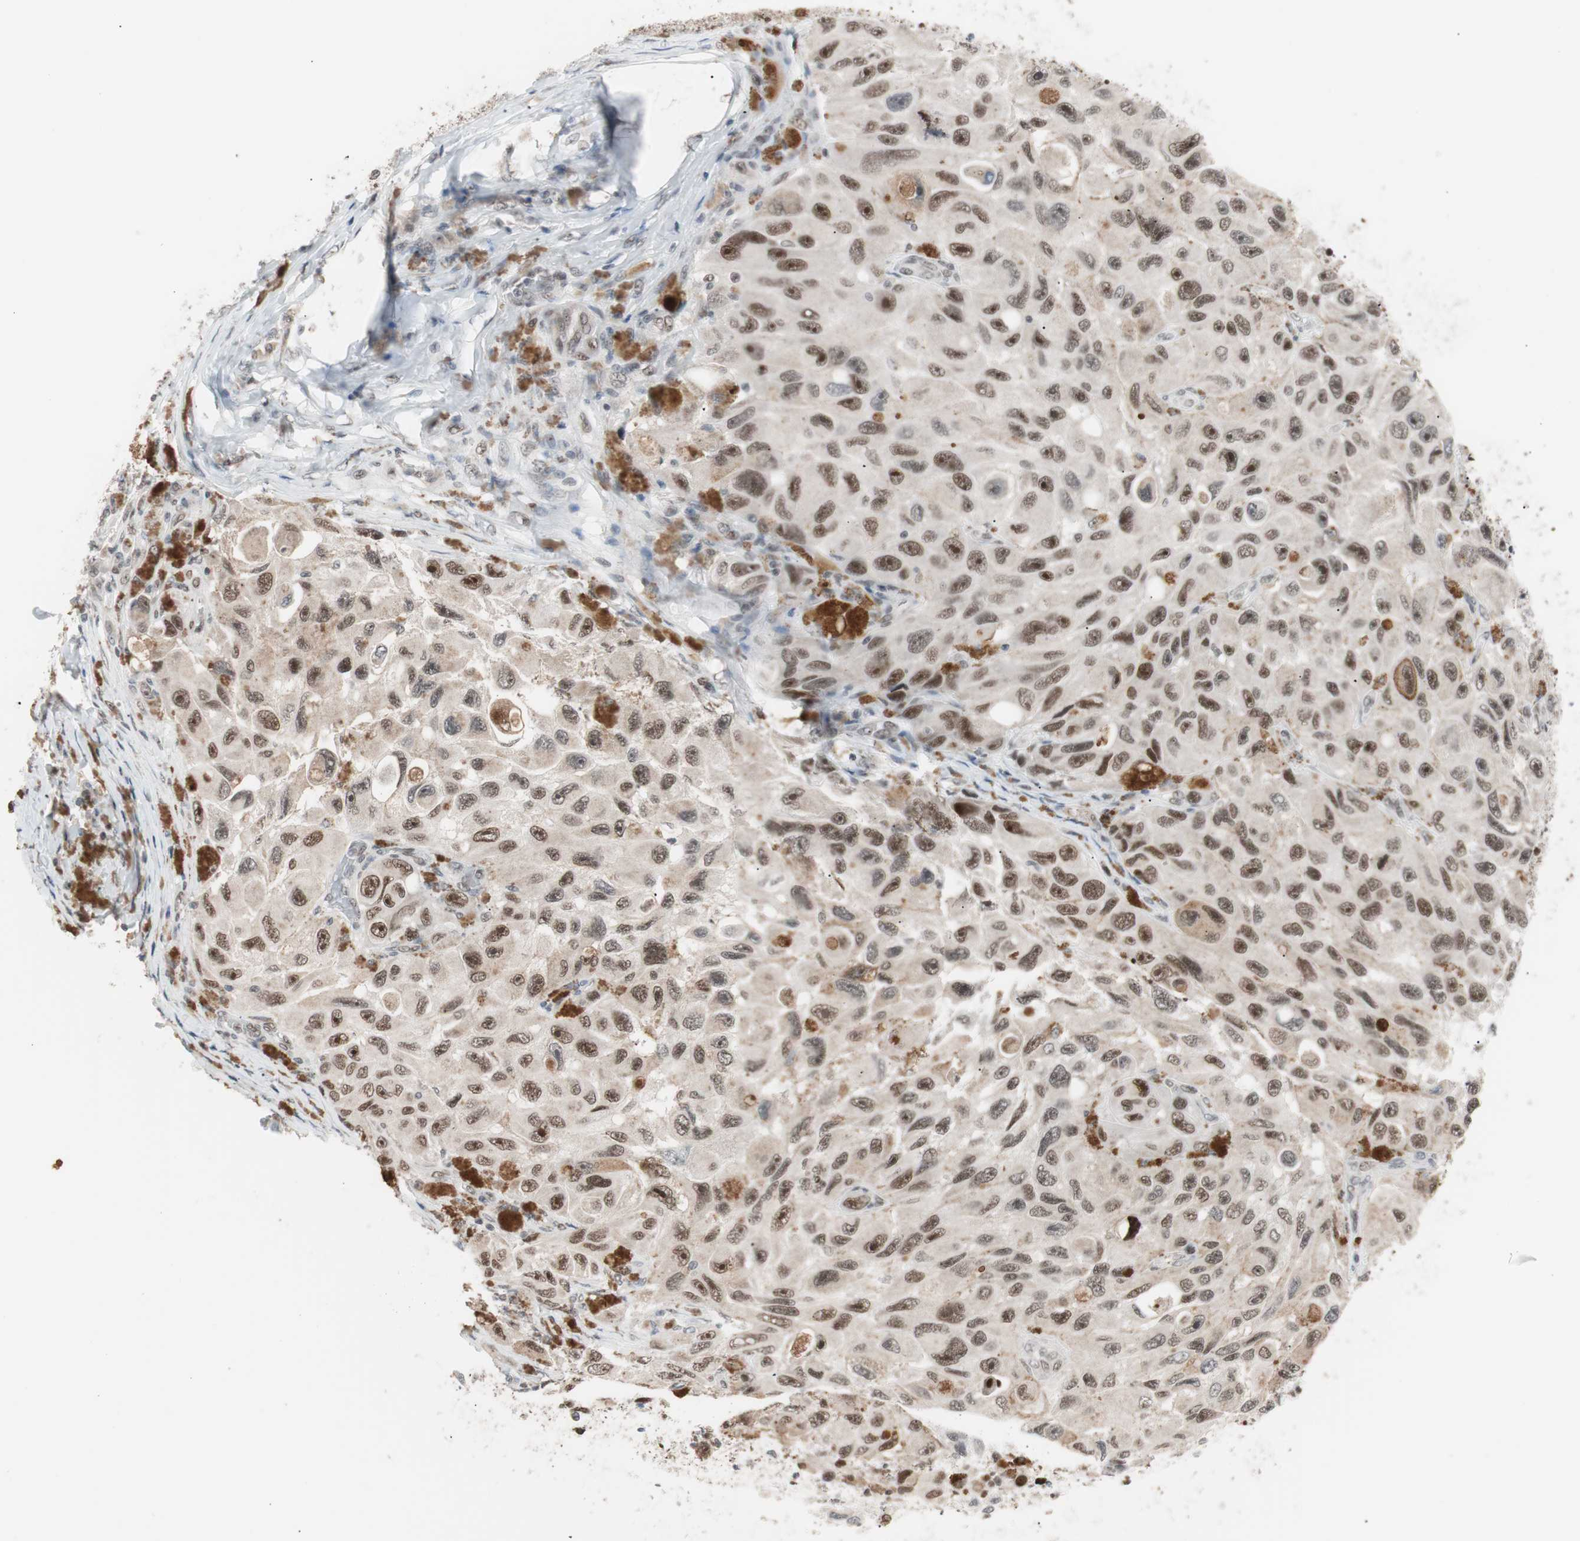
{"staining": {"intensity": "strong", "quantity": ">75%", "location": "nuclear"}, "tissue": "melanoma", "cell_type": "Tumor cells", "image_type": "cancer", "snomed": [{"axis": "morphology", "description": "Malignant melanoma, NOS"}, {"axis": "topography", "description": "Skin"}], "caption": "High-power microscopy captured an immunohistochemistry (IHC) photomicrograph of malignant melanoma, revealing strong nuclear positivity in approximately >75% of tumor cells.", "gene": "LIG3", "patient": {"sex": "female", "age": 73}}